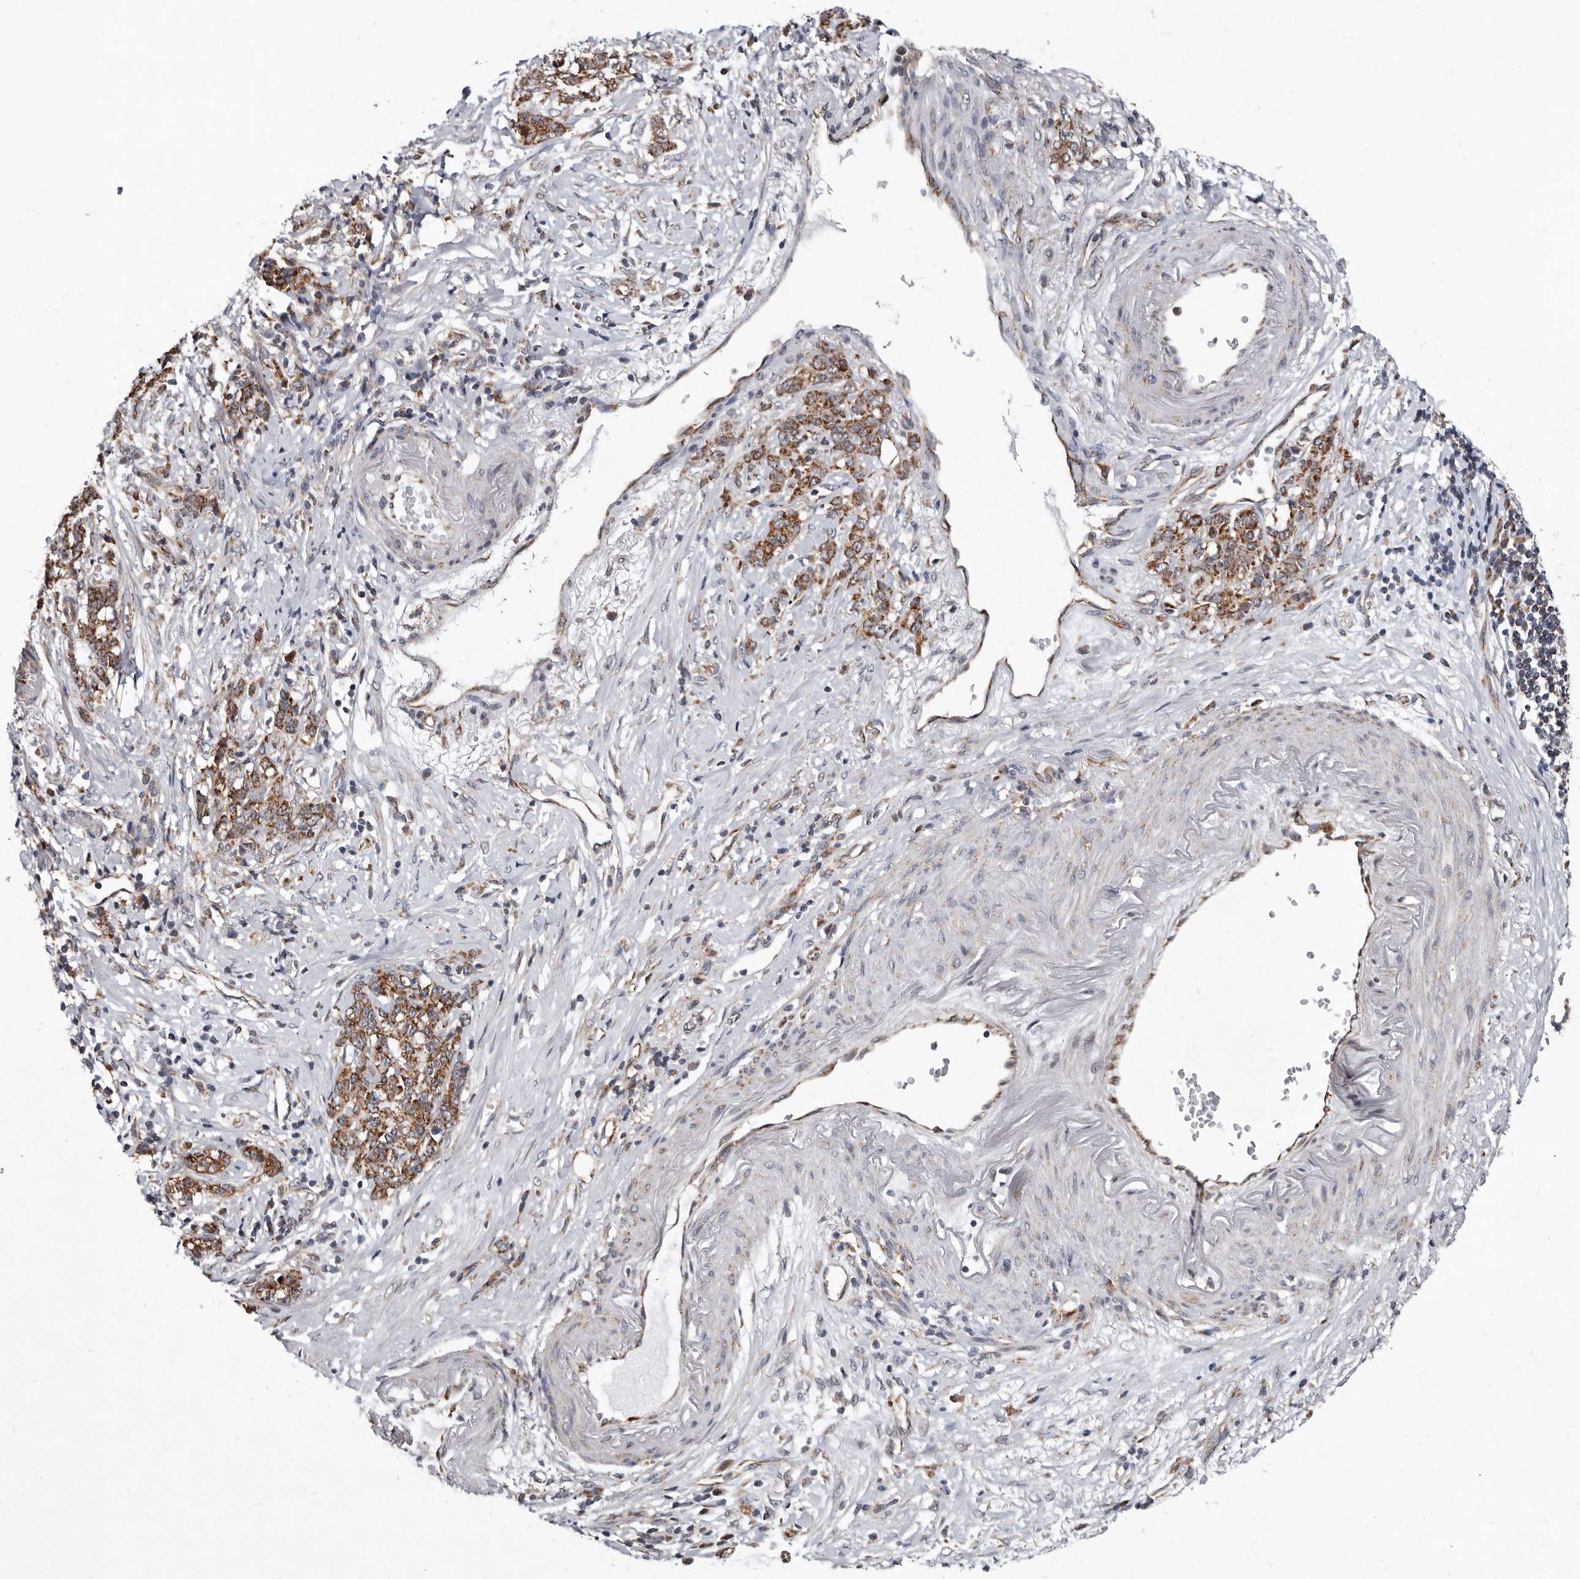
{"staining": {"intensity": "moderate", "quantity": ">75%", "location": "cytoplasmic/membranous"}, "tissue": "stomach cancer", "cell_type": "Tumor cells", "image_type": "cancer", "snomed": [{"axis": "morphology", "description": "Adenocarcinoma, NOS"}, {"axis": "topography", "description": "Stomach, lower"}], "caption": "About >75% of tumor cells in human adenocarcinoma (stomach) demonstrate moderate cytoplasmic/membranous protein staining as visualized by brown immunohistochemical staining.", "gene": "MRPL18", "patient": {"sex": "male", "age": 88}}